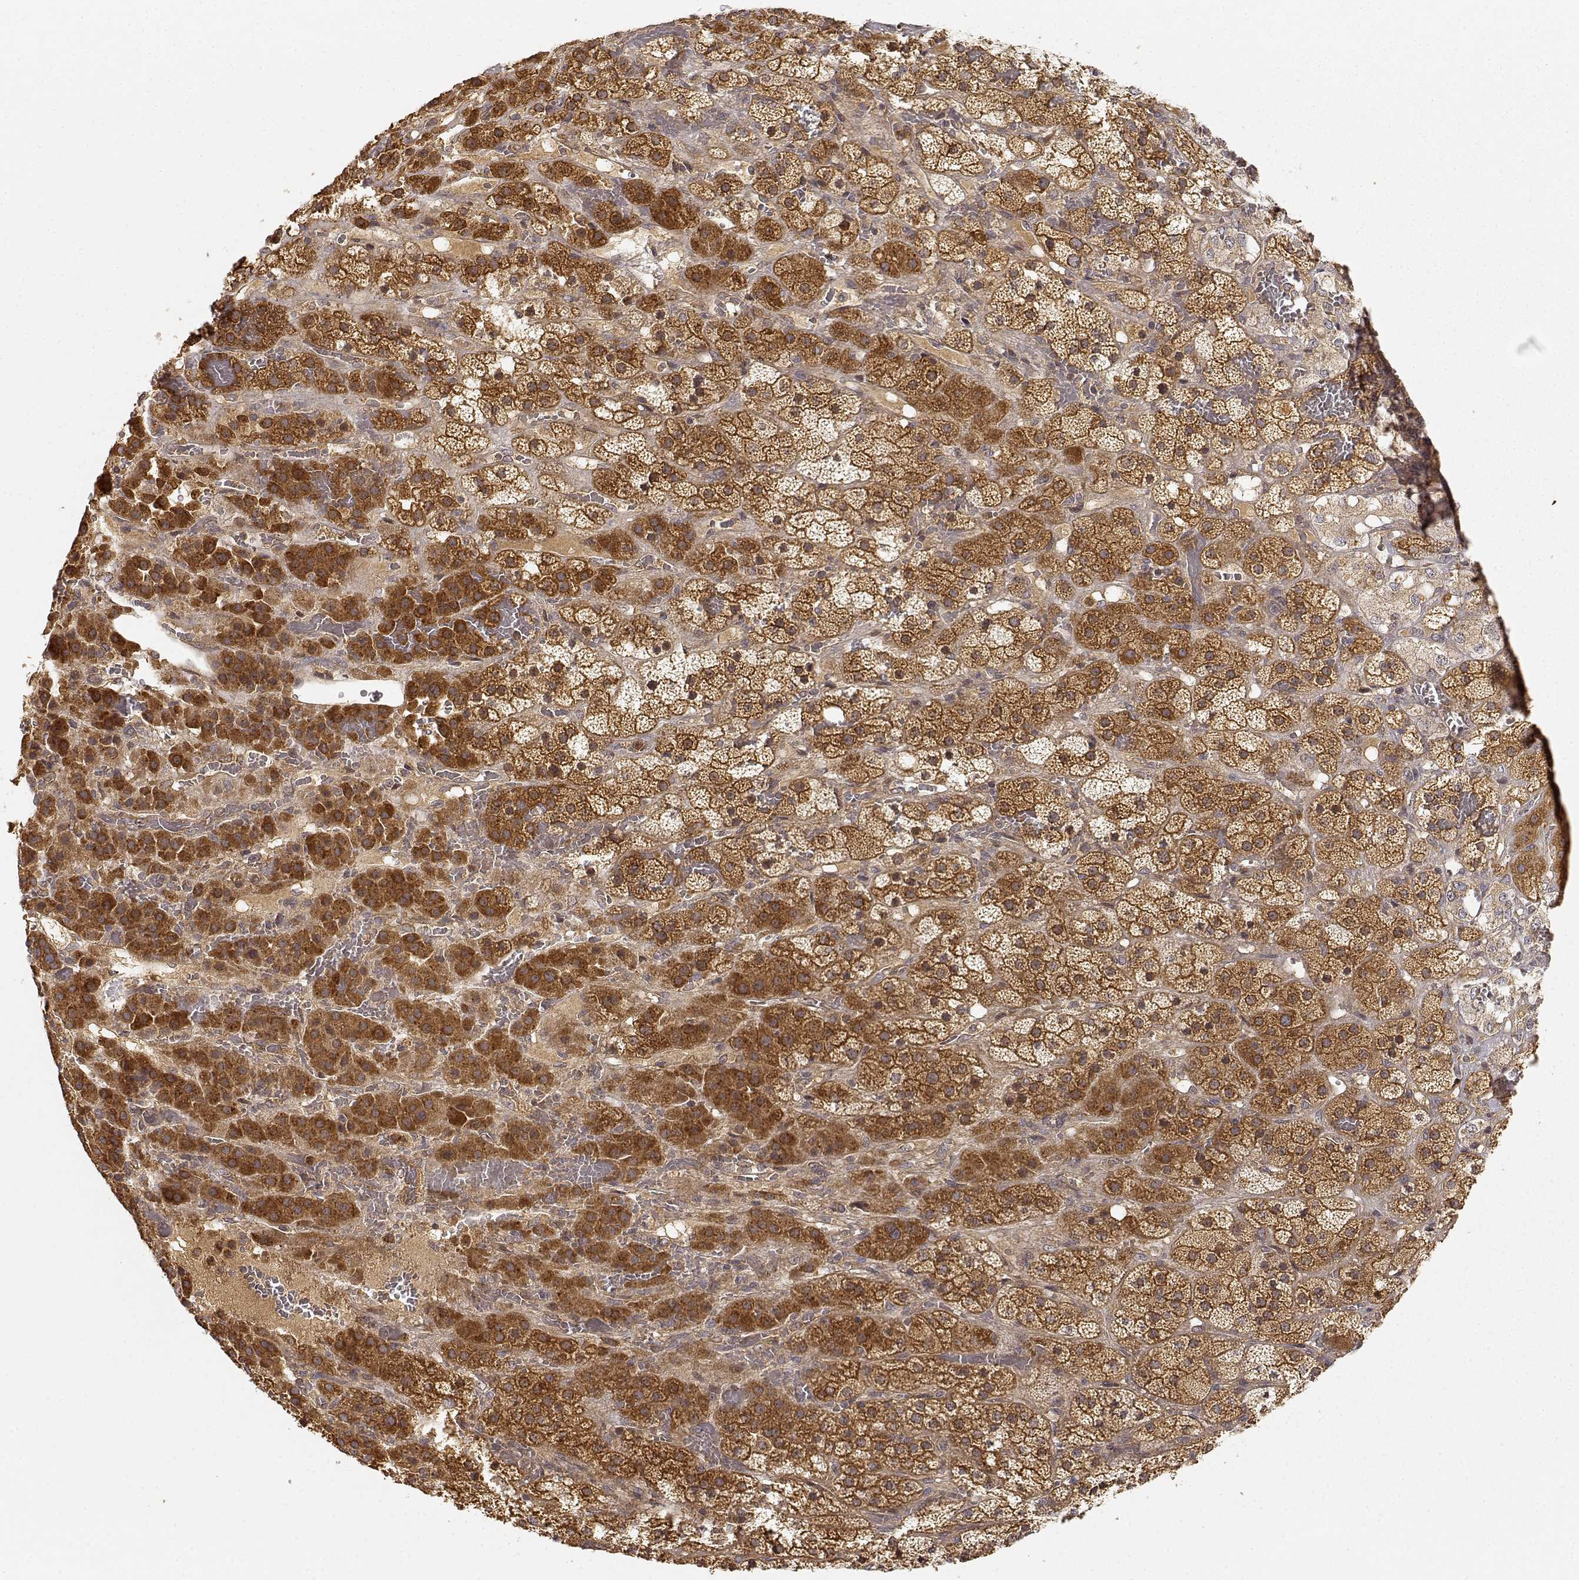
{"staining": {"intensity": "strong", "quantity": "25%-75%", "location": "cytoplasmic/membranous"}, "tissue": "adrenal gland", "cell_type": "Glandular cells", "image_type": "normal", "snomed": [{"axis": "morphology", "description": "Normal tissue, NOS"}, {"axis": "topography", "description": "Adrenal gland"}], "caption": "The micrograph demonstrates staining of unremarkable adrenal gland, revealing strong cytoplasmic/membranous protein positivity (brown color) within glandular cells.", "gene": "CDK5RAP2", "patient": {"sex": "male", "age": 57}}